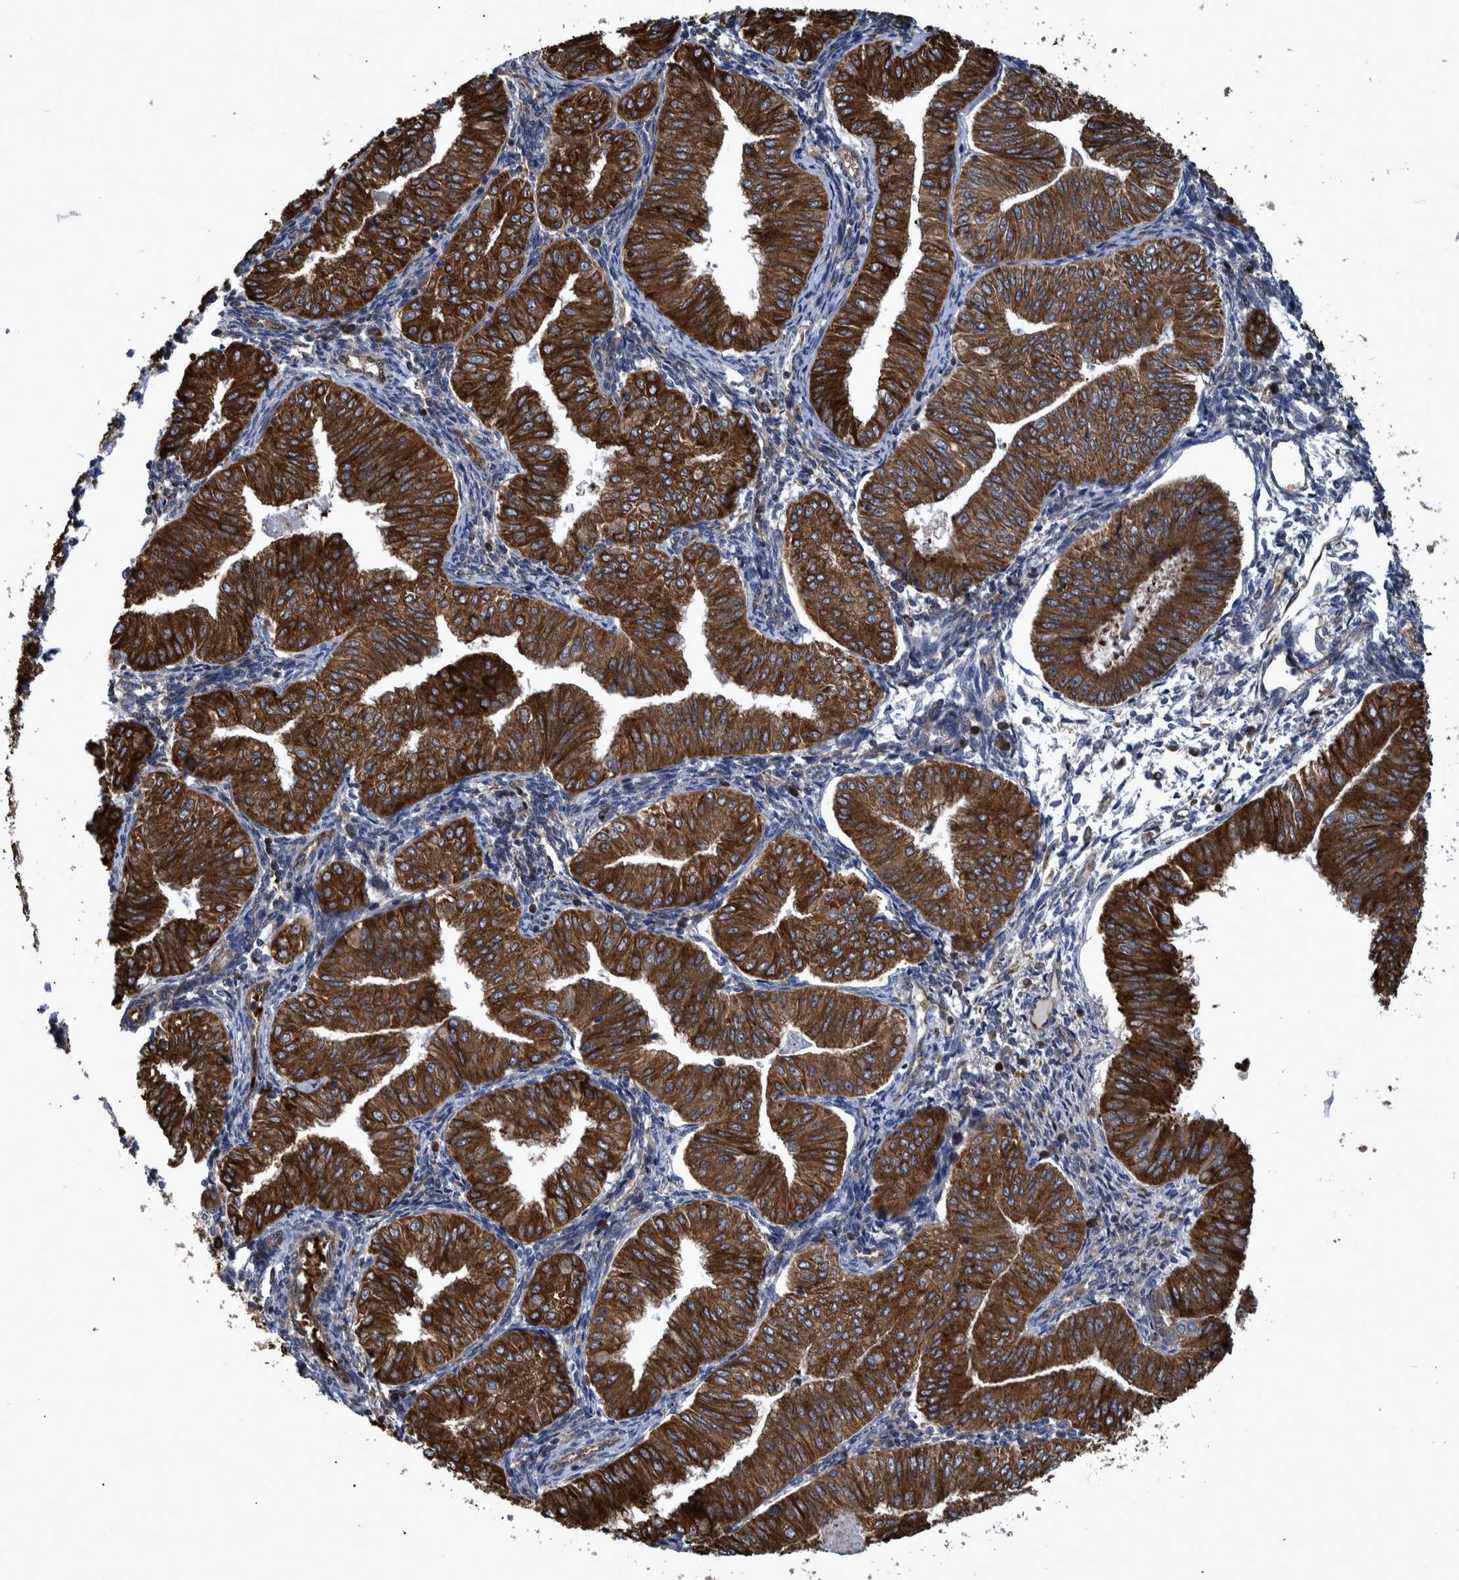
{"staining": {"intensity": "strong", "quantity": ">75%", "location": "cytoplasmic/membranous"}, "tissue": "endometrial cancer", "cell_type": "Tumor cells", "image_type": "cancer", "snomed": [{"axis": "morphology", "description": "Normal tissue, NOS"}, {"axis": "morphology", "description": "Adenocarcinoma, NOS"}, {"axis": "topography", "description": "Endometrium"}], "caption": "This photomicrograph reveals endometrial cancer stained with IHC to label a protein in brown. The cytoplasmic/membranous of tumor cells show strong positivity for the protein. Nuclei are counter-stained blue.", "gene": "SPAG5", "patient": {"sex": "female", "age": 53}}